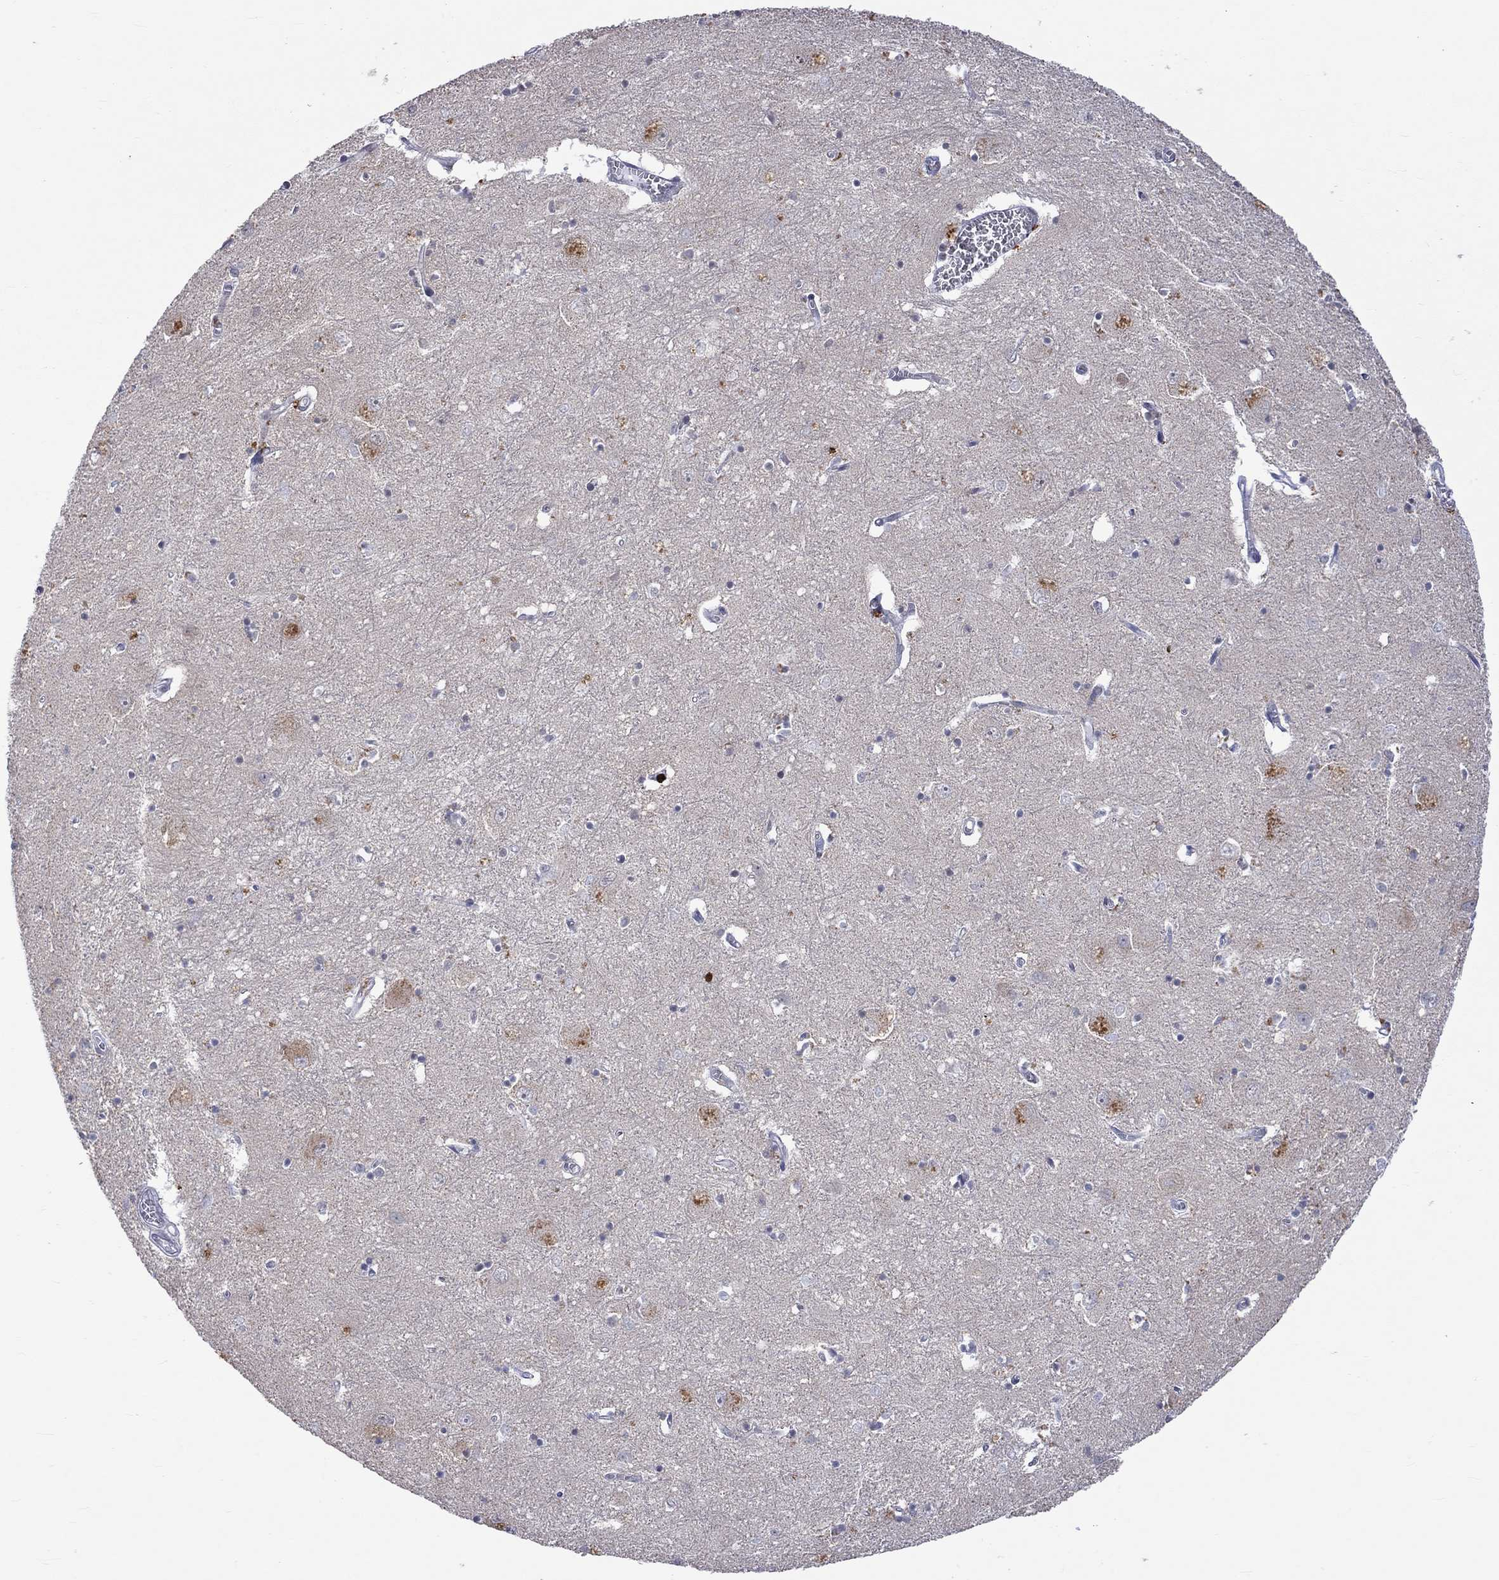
{"staining": {"intensity": "moderate", "quantity": "25%-75%", "location": "cytoplasmic/membranous"}, "tissue": "caudate", "cell_type": "Glial cells", "image_type": "normal", "snomed": [{"axis": "morphology", "description": "Normal tissue, NOS"}, {"axis": "topography", "description": "Lateral ventricle wall"}], "caption": "DAB immunohistochemical staining of unremarkable human caudate displays moderate cytoplasmic/membranous protein positivity in approximately 25%-75% of glial cells. (brown staining indicates protein expression, while blue staining denotes nuclei).", "gene": "TMEM143", "patient": {"sex": "male", "age": 54}}